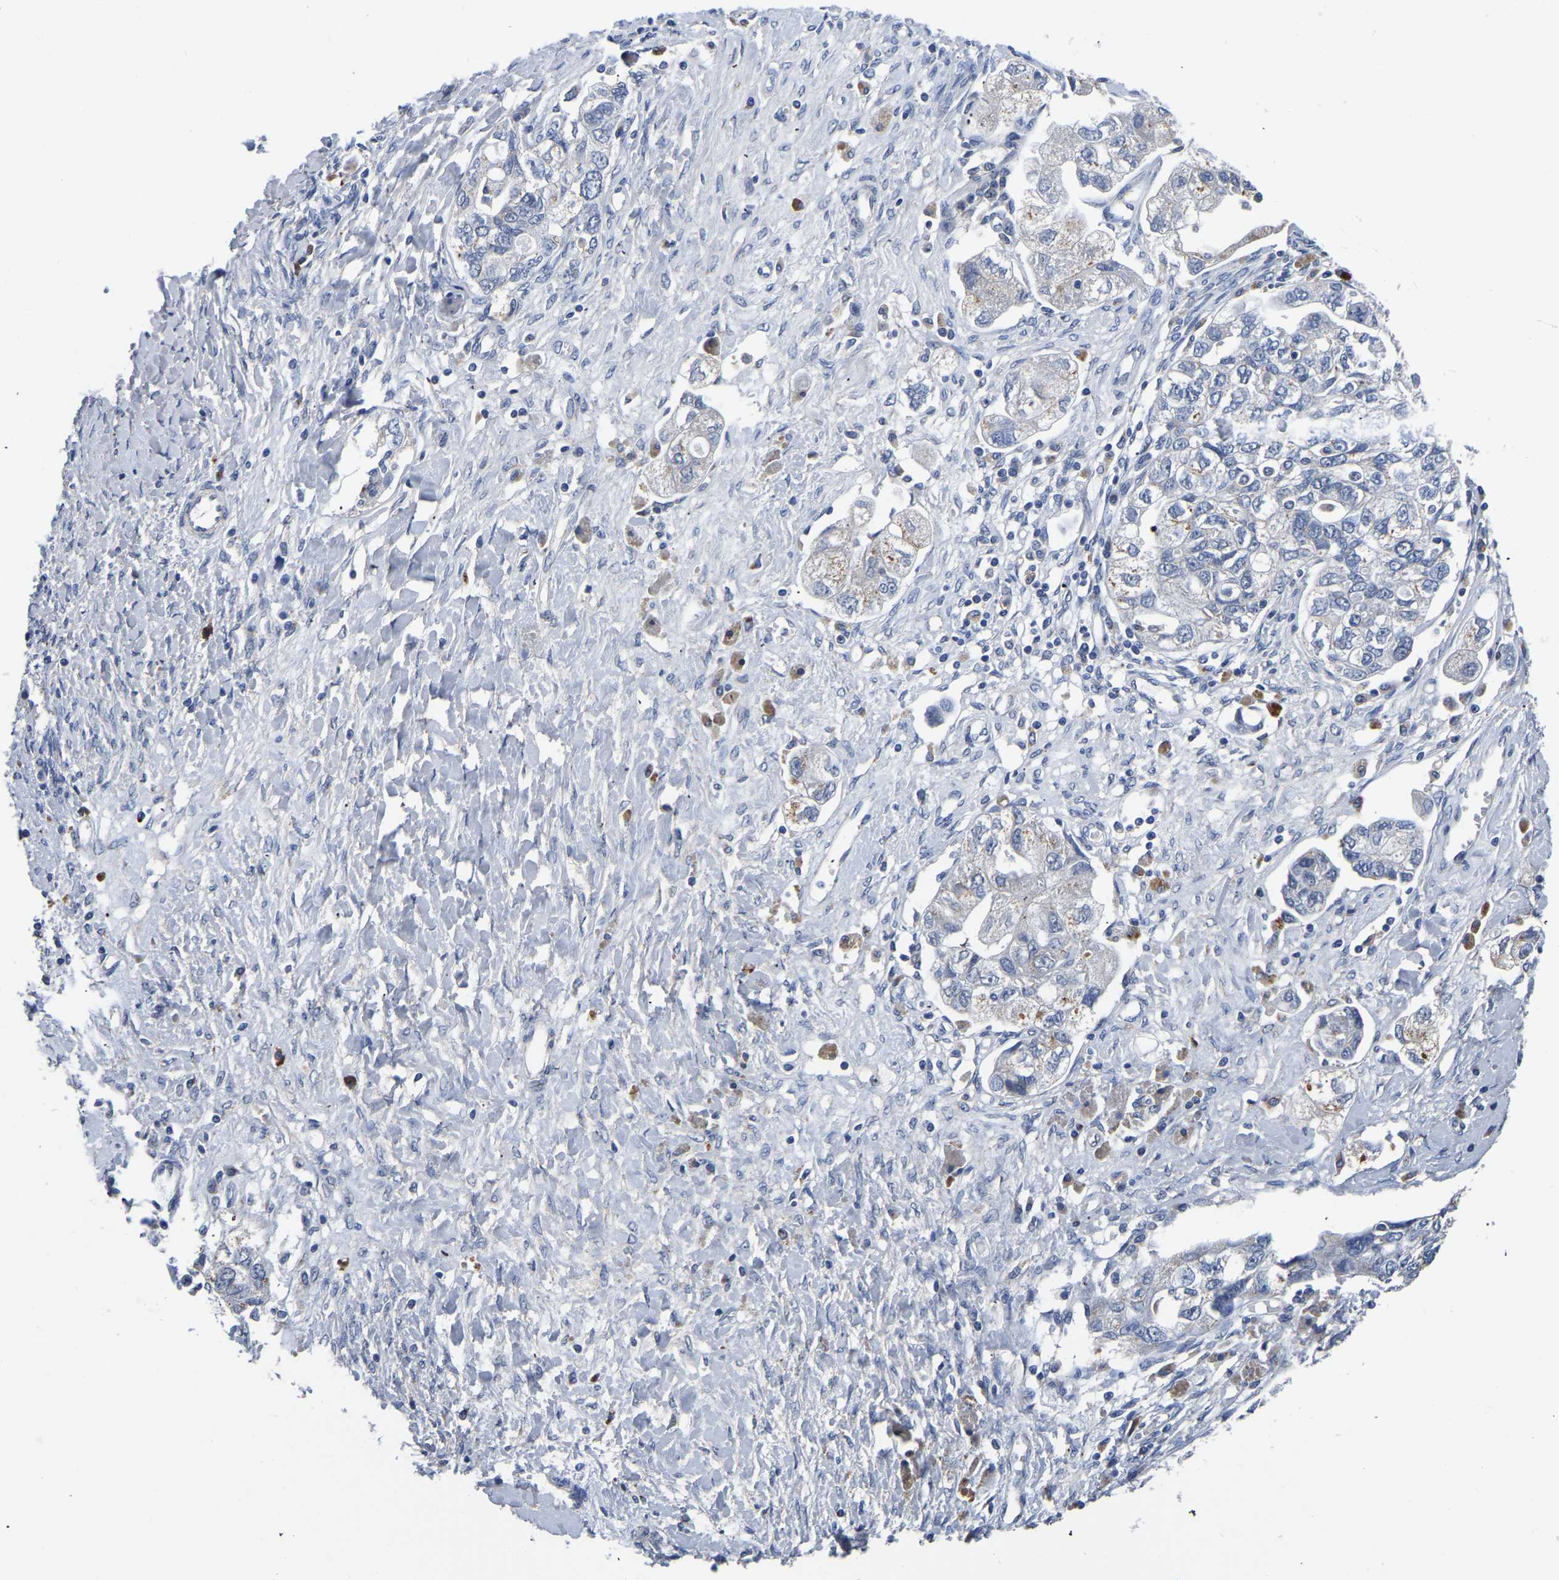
{"staining": {"intensity": "negative", "quantity": "none", "location": "none"}, "tissue": "ovarian cancer", "cell_type": "Tumor cells", "image_type": "cancer", "snomed": [{"axis": "morphology", "description": "Carcinoma, NOS"}, {"axis": "morphology", "description": "Cystadenocarcinoma, serous, NOS"}, {"axis": "topography", "description": "Ovary"}], "caption": "High power microscopy image of an IHC image of ovarian cancer (serous cystadenocarcinoma), revealing no significant staining in tumor cells. Nuclei are stained in blue.", "gene": "PDLIM7", "patient": {"sex": "female", "age": 69}}